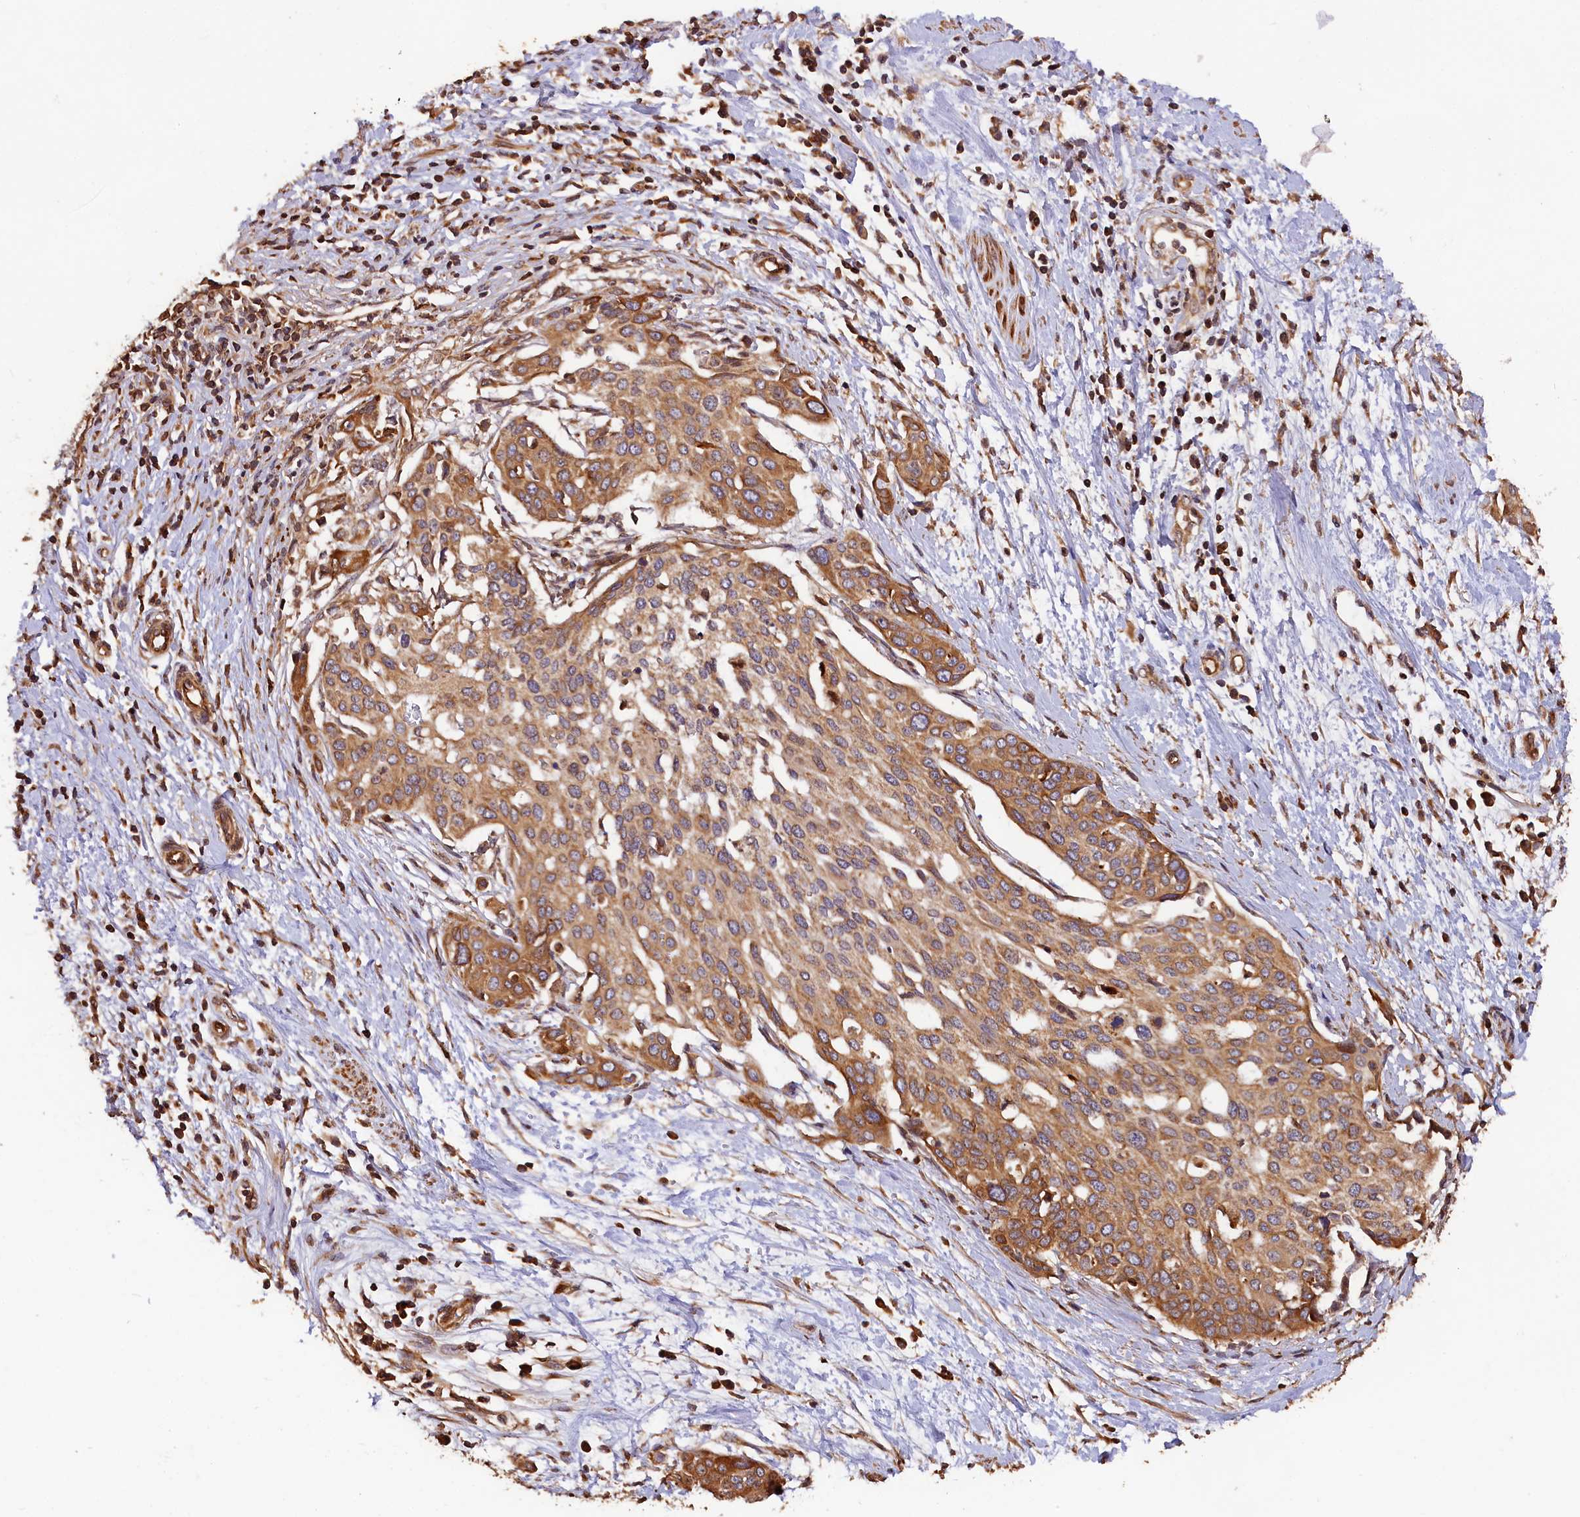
{"staining": {"intensity": "moderate", "quantity": ">75%", "location": "cytoplasmic/membranous"}, "tissue": "cervical cancer", "cell_type": "Tumor cells", "image_type": "cancer", "snomed": [{"axis": "morphology", "description": "Squamous cell carcinoma, NOS"}, {"axis": "topography", "description": "Cervix"}], "caption": "Protein staining shows moderate cytoplasmic/membranous positivity in approximately >75% of tumor cells in cervical squamous cell carcinoma.", "gene": "HMOX2", "patient": {"sex": "female", "age": 44}}